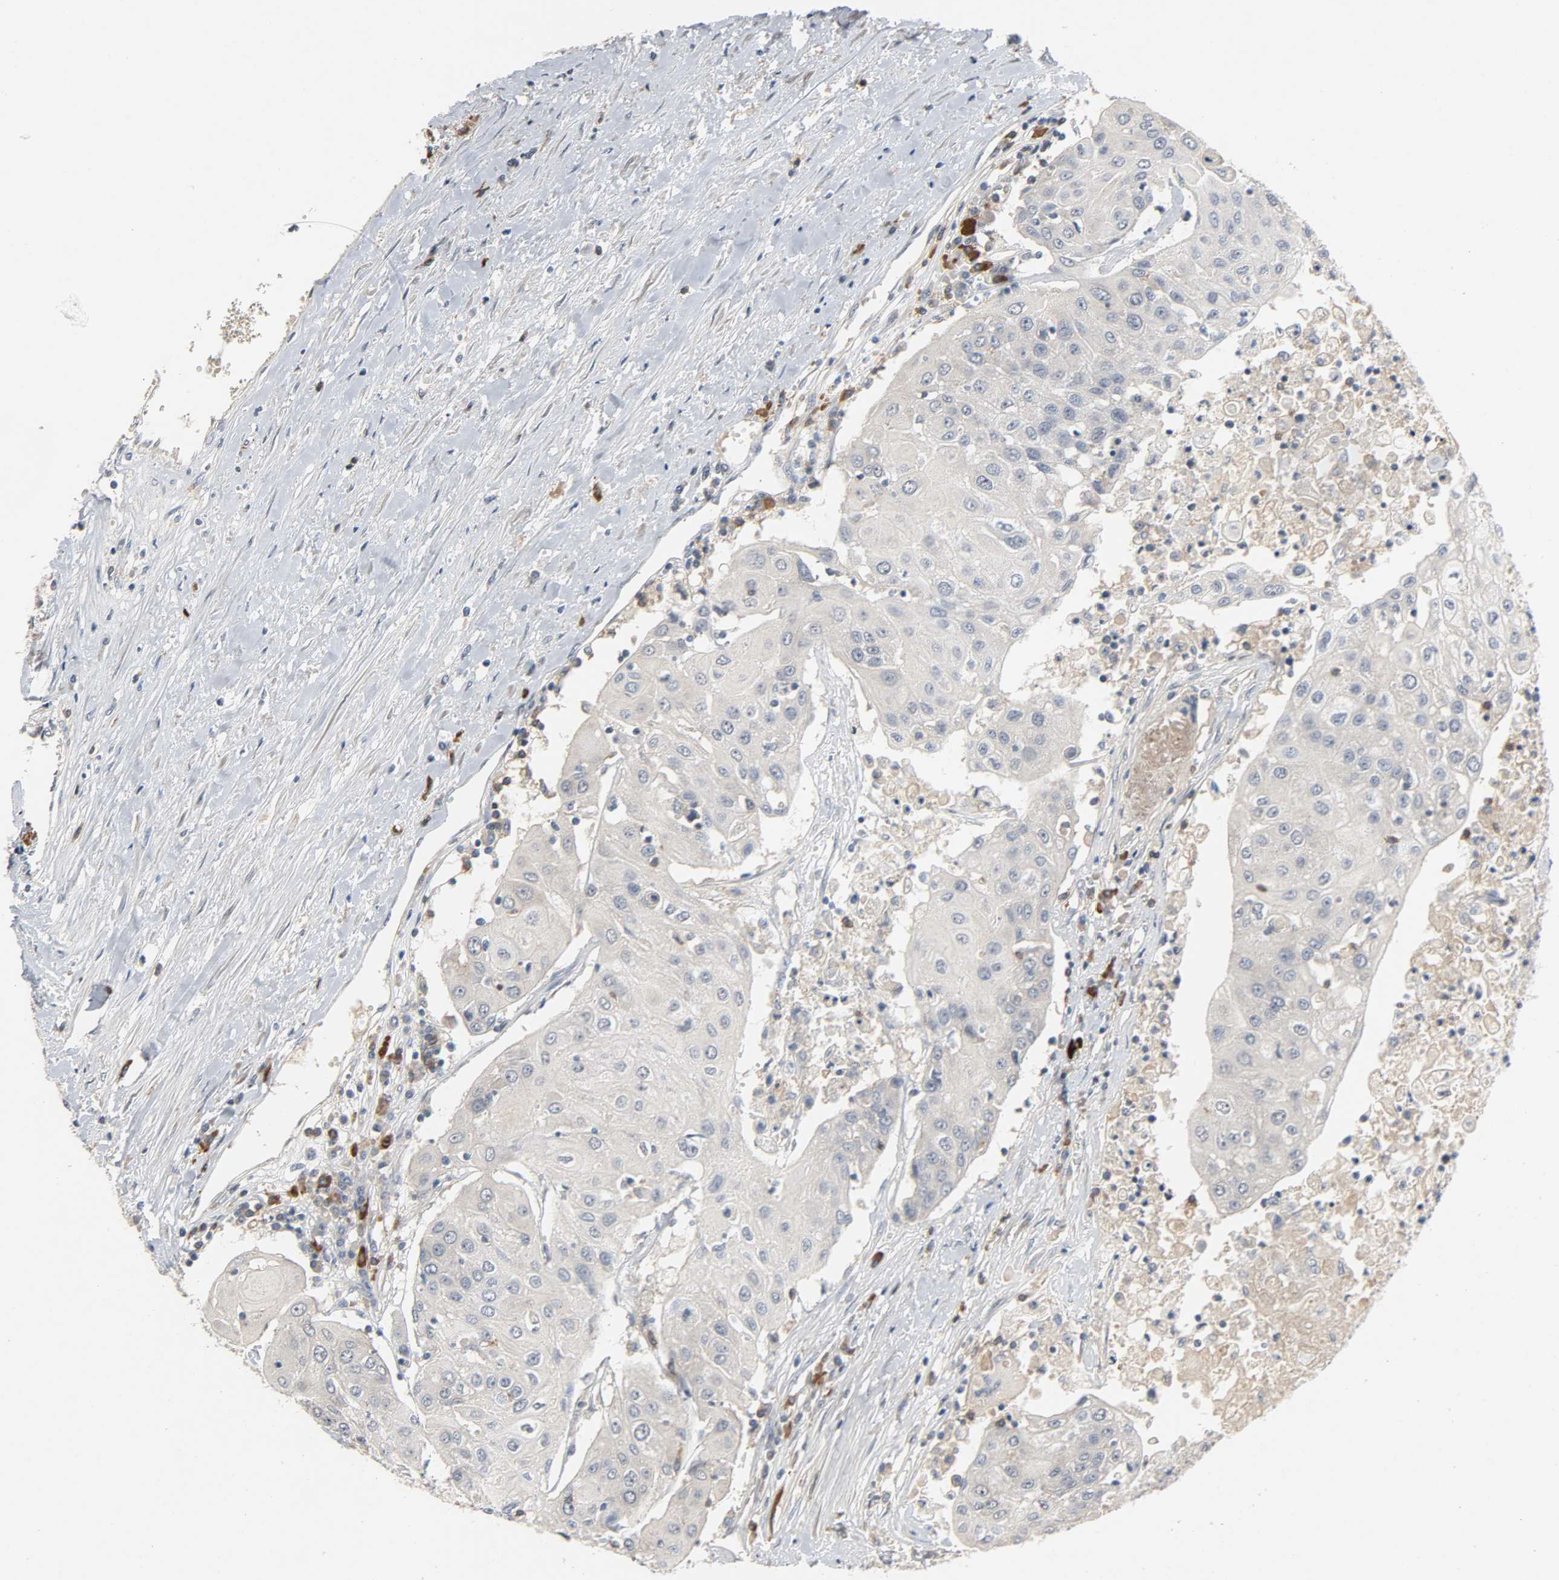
{"staining": {"intensity": "negative", "quantity": "none", "location": "none"}, "tissue": "urothelial cancer", "cell_type": "Tumor cells", "image_type": "cancer", "snomed": [{"axis": "morphology", "description": "Urothelial carcinoma, High grade"}, {"axis": "topography", "description": "Urinary bladder"}], "caption": "DAB immunohistochemical staining of human urothelial cancer reveals no significant positivity in tumor cells.", "gene": "CD4", "patient": {"sex": "female", "age": 85}}